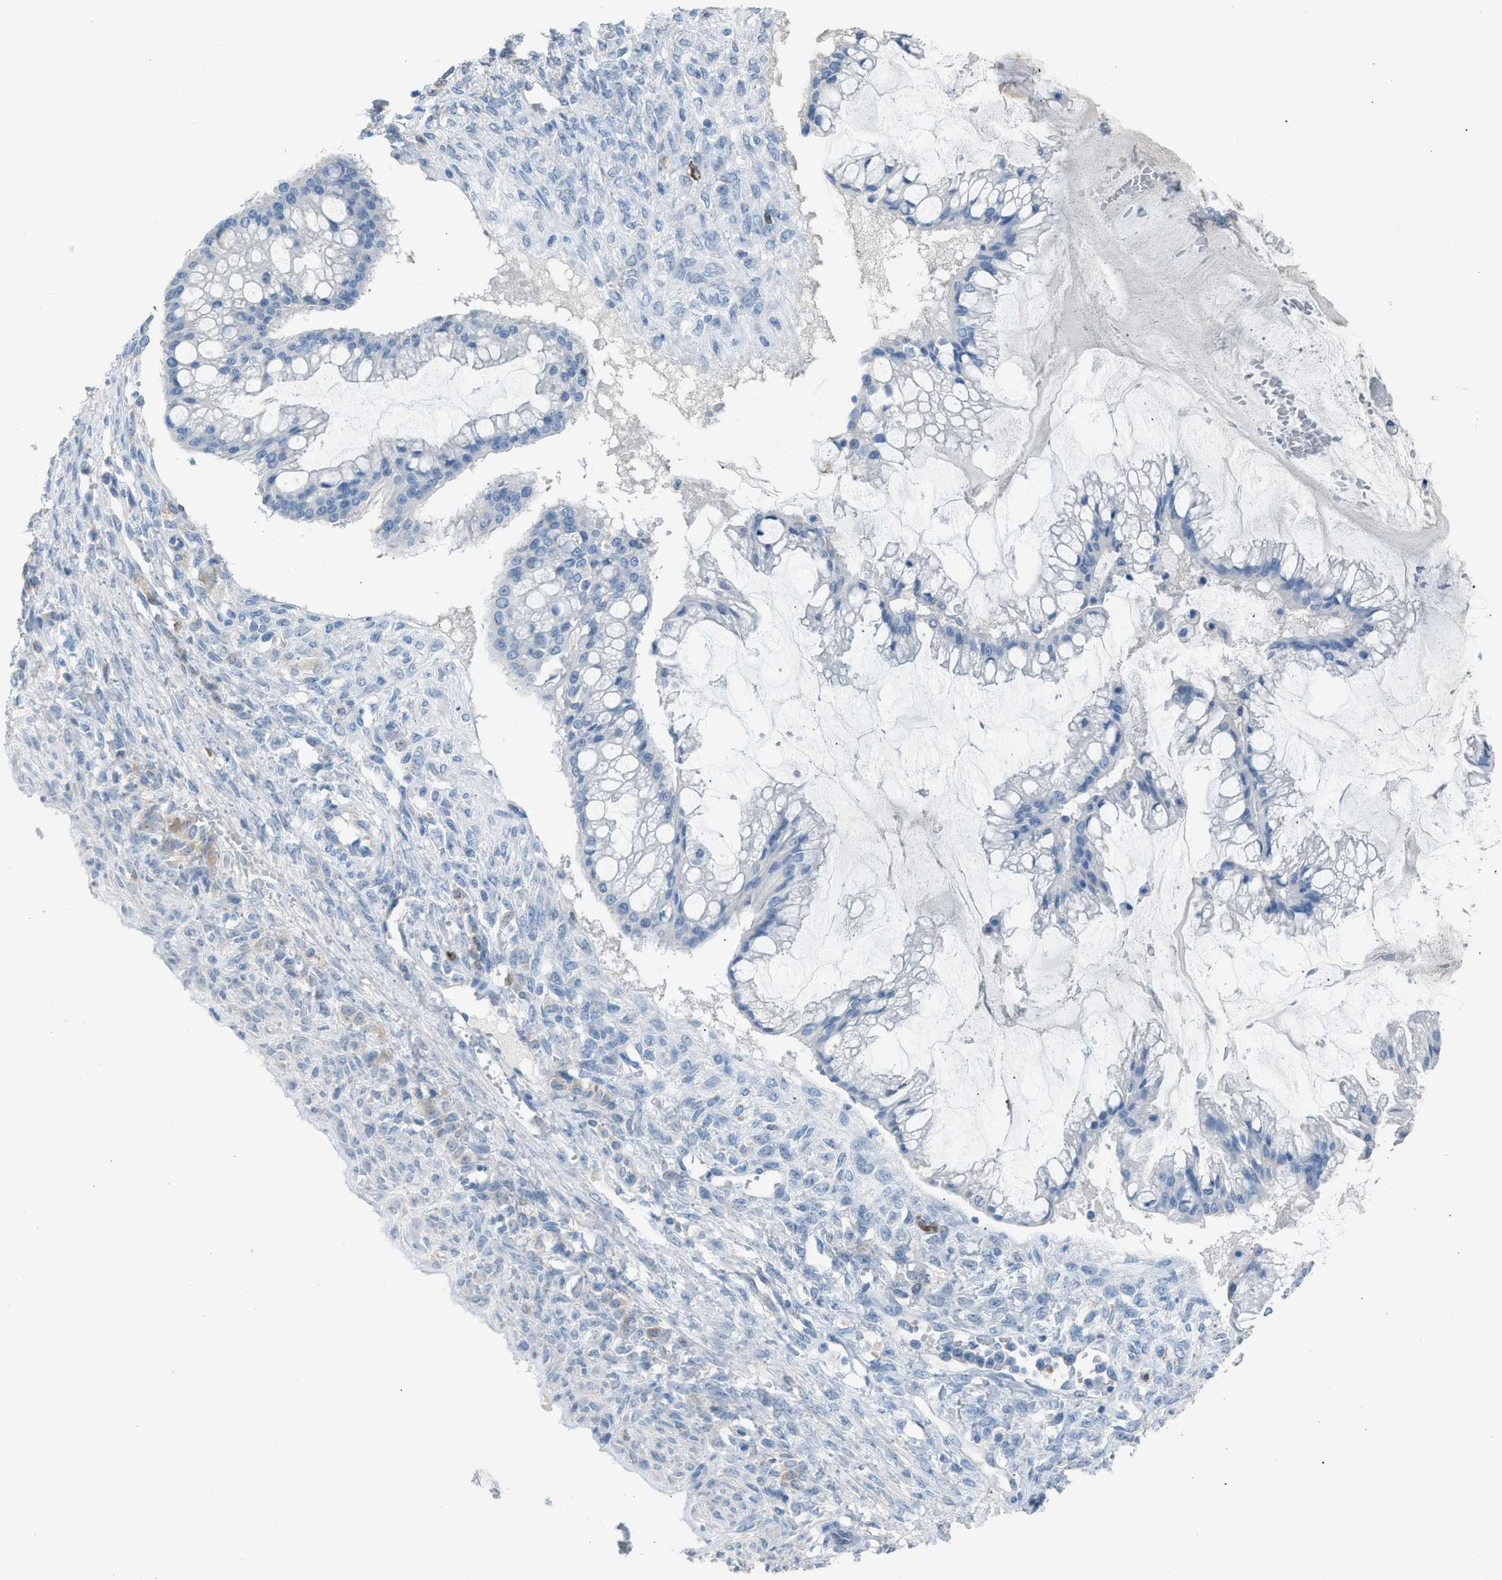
{"staining": {"intensity": "negative", "quantity": "none", "location": "none"}, "tissue": "ovarian cancer", "cell_type": "Tumor cells", "image_type": "cancer", "snomed": [{"axis": "morphology", "description": "Cystadenocarcinoma, mucinous, NOS"}, {"axis": "topography", "description": "Ovary"}], "caption": "A histopathology image of mucinous cystadenocarcinoma (ovarian) stained for a protein shows no brown staining in tumor cells.", "gene": "CLEC10A", "patient": {"sex": "female", "age": 73}}